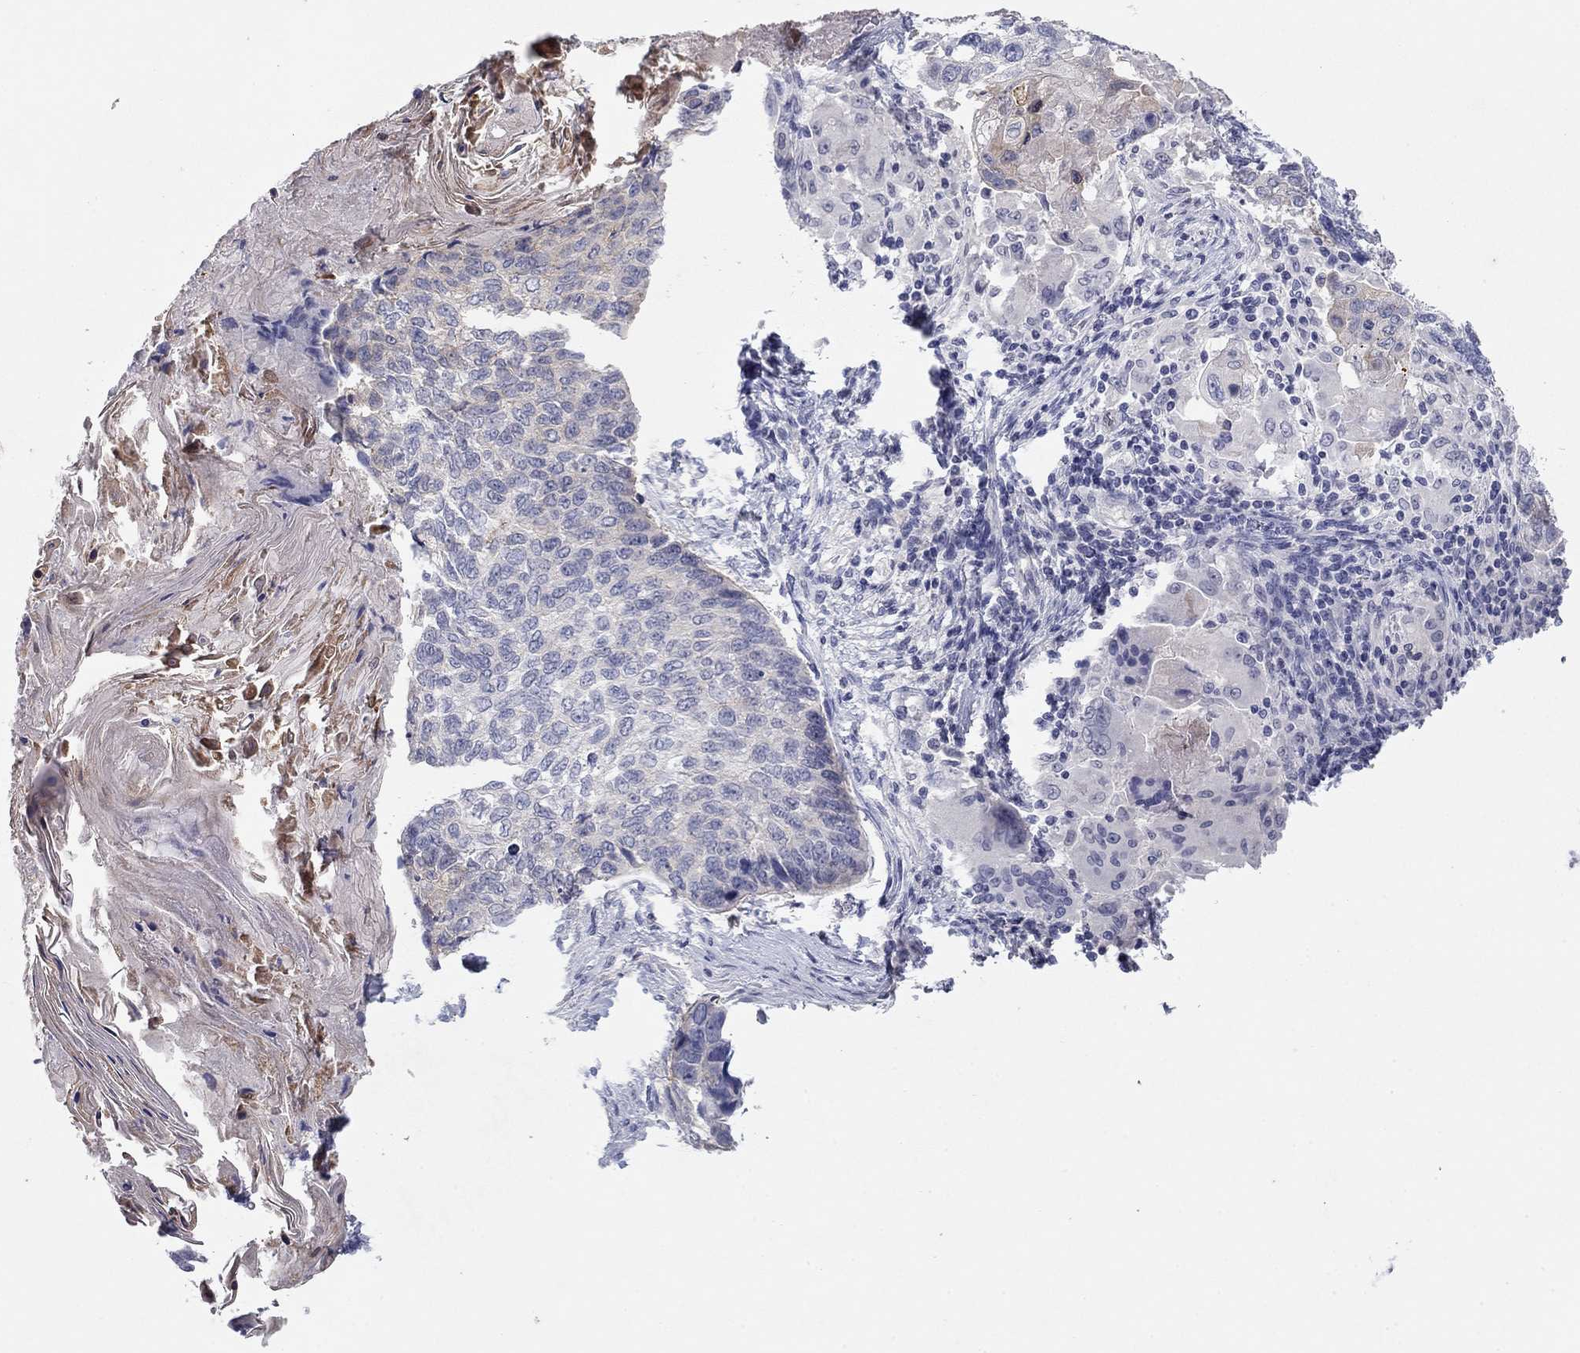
{"staining": {"intensity": "negative", "quantity": "none", "location": "none"}, "tissue": "lung cancer", "cell_type": "Tumor cells", "image_type": "cancer", "snomed": [{"axis": "morphology", "description": "Squamous cell carcinoma, NOS"}, {"axis": "topography", "description": "Lung"}], "caption": "Immunohistochemistry (IHC) photomicrograph of neoplastic tissue: human lung cancer (squamous cell carcinoma) stained with DAB (3,3'-diaminobenzidine) shows no significant protein expression in tumor cells.", "gene": "PLS1", "patient": {"sex": "male", "age": 69}}